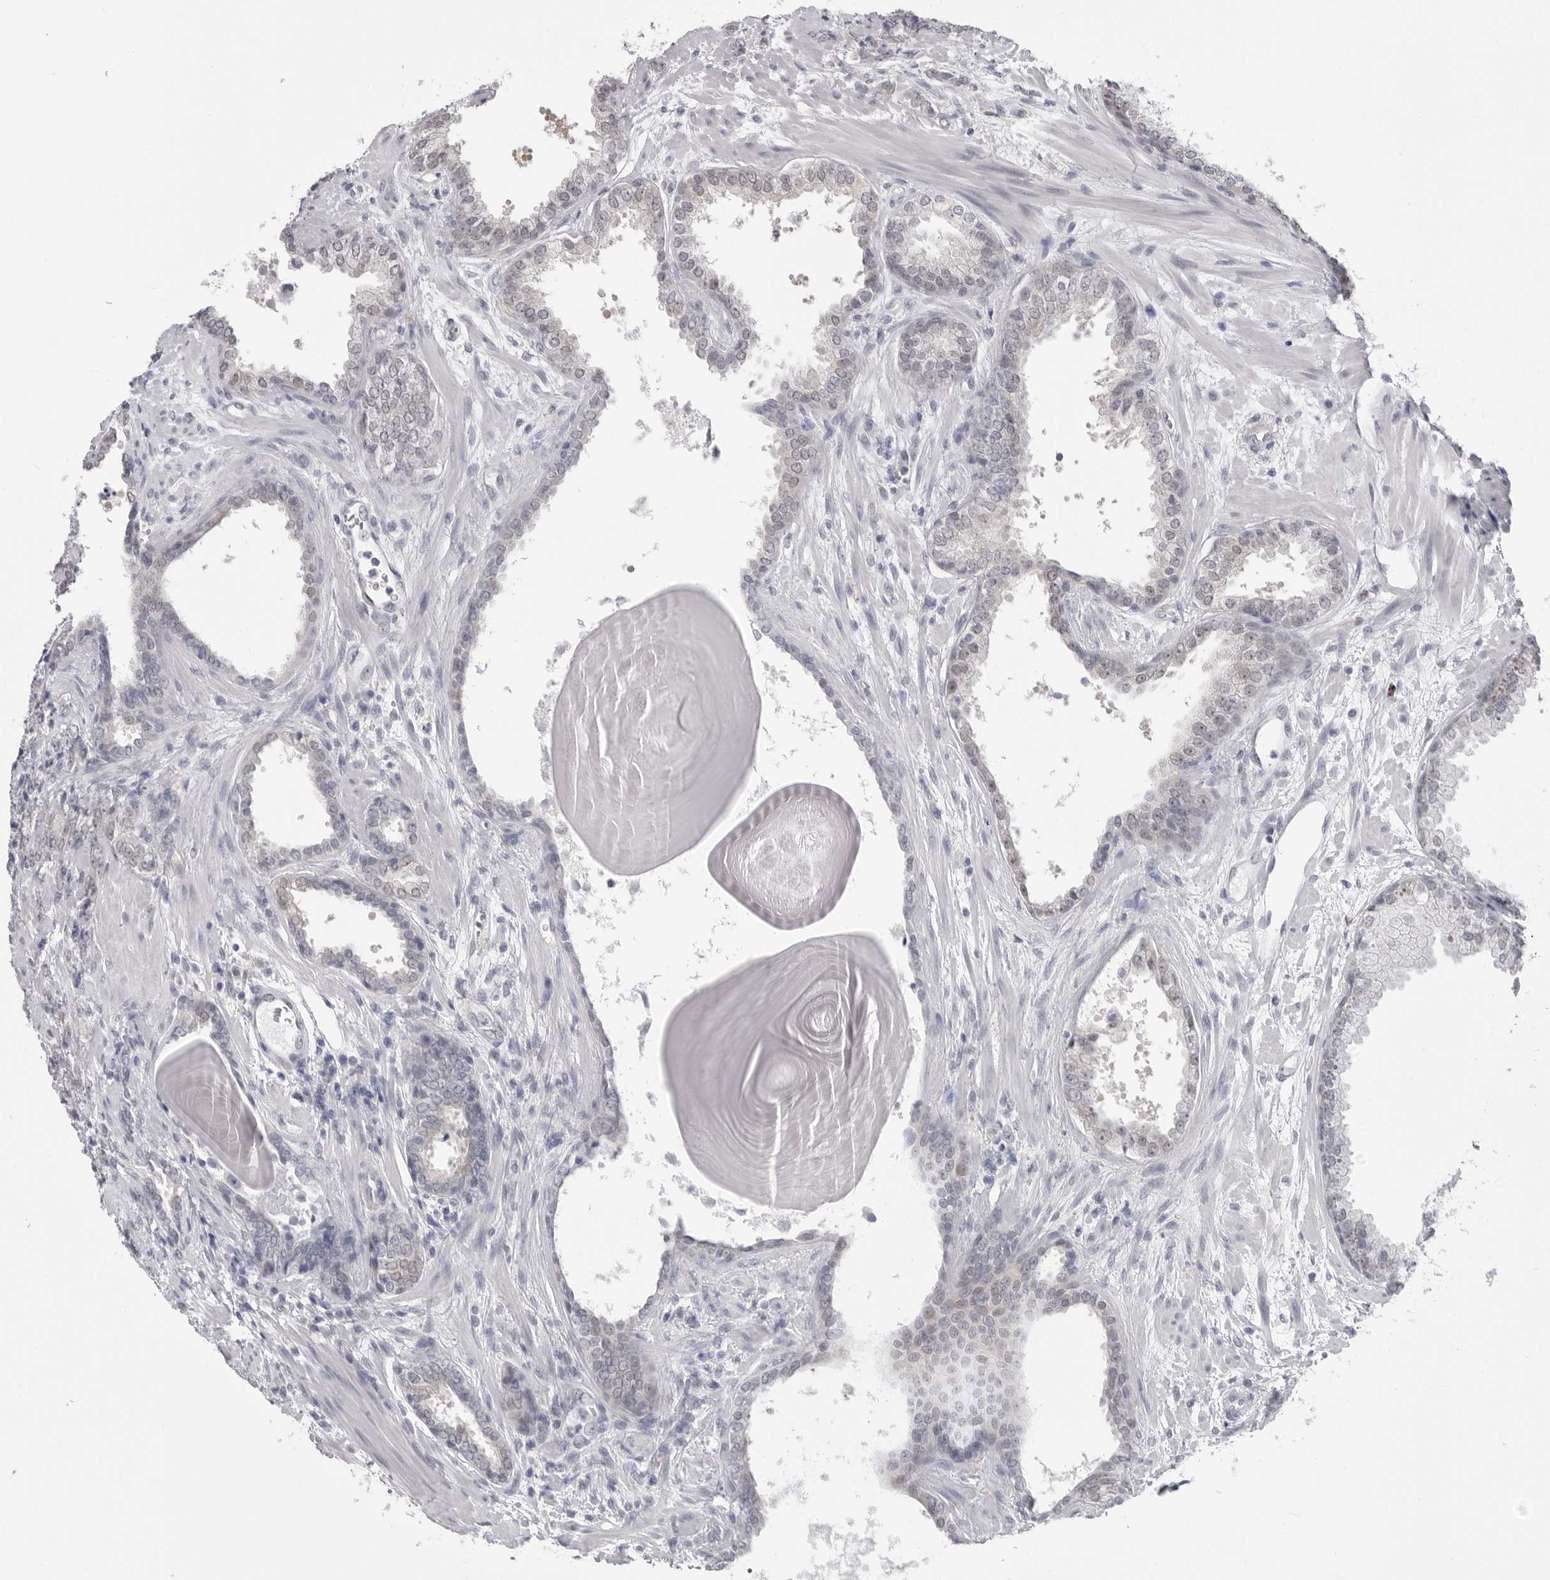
{"staining": {"intensity": "negative", "quantity": "none", "location": "none"}, "tissue": "prostate cancer", "cell_type": "Tumor cells", "image_type": "cancer", "snomed": [{"axis": "morphology", "description": "Adenocarcinoma, High grade"}, {"axis": "topography", "description": "Prostate"}], "caption": "The IHC photomicrograph has no significant staining in tumor cells of prostate cancer tissue.", "gene": "PNPO", "patient": {"sex": "male", "age": 62}}